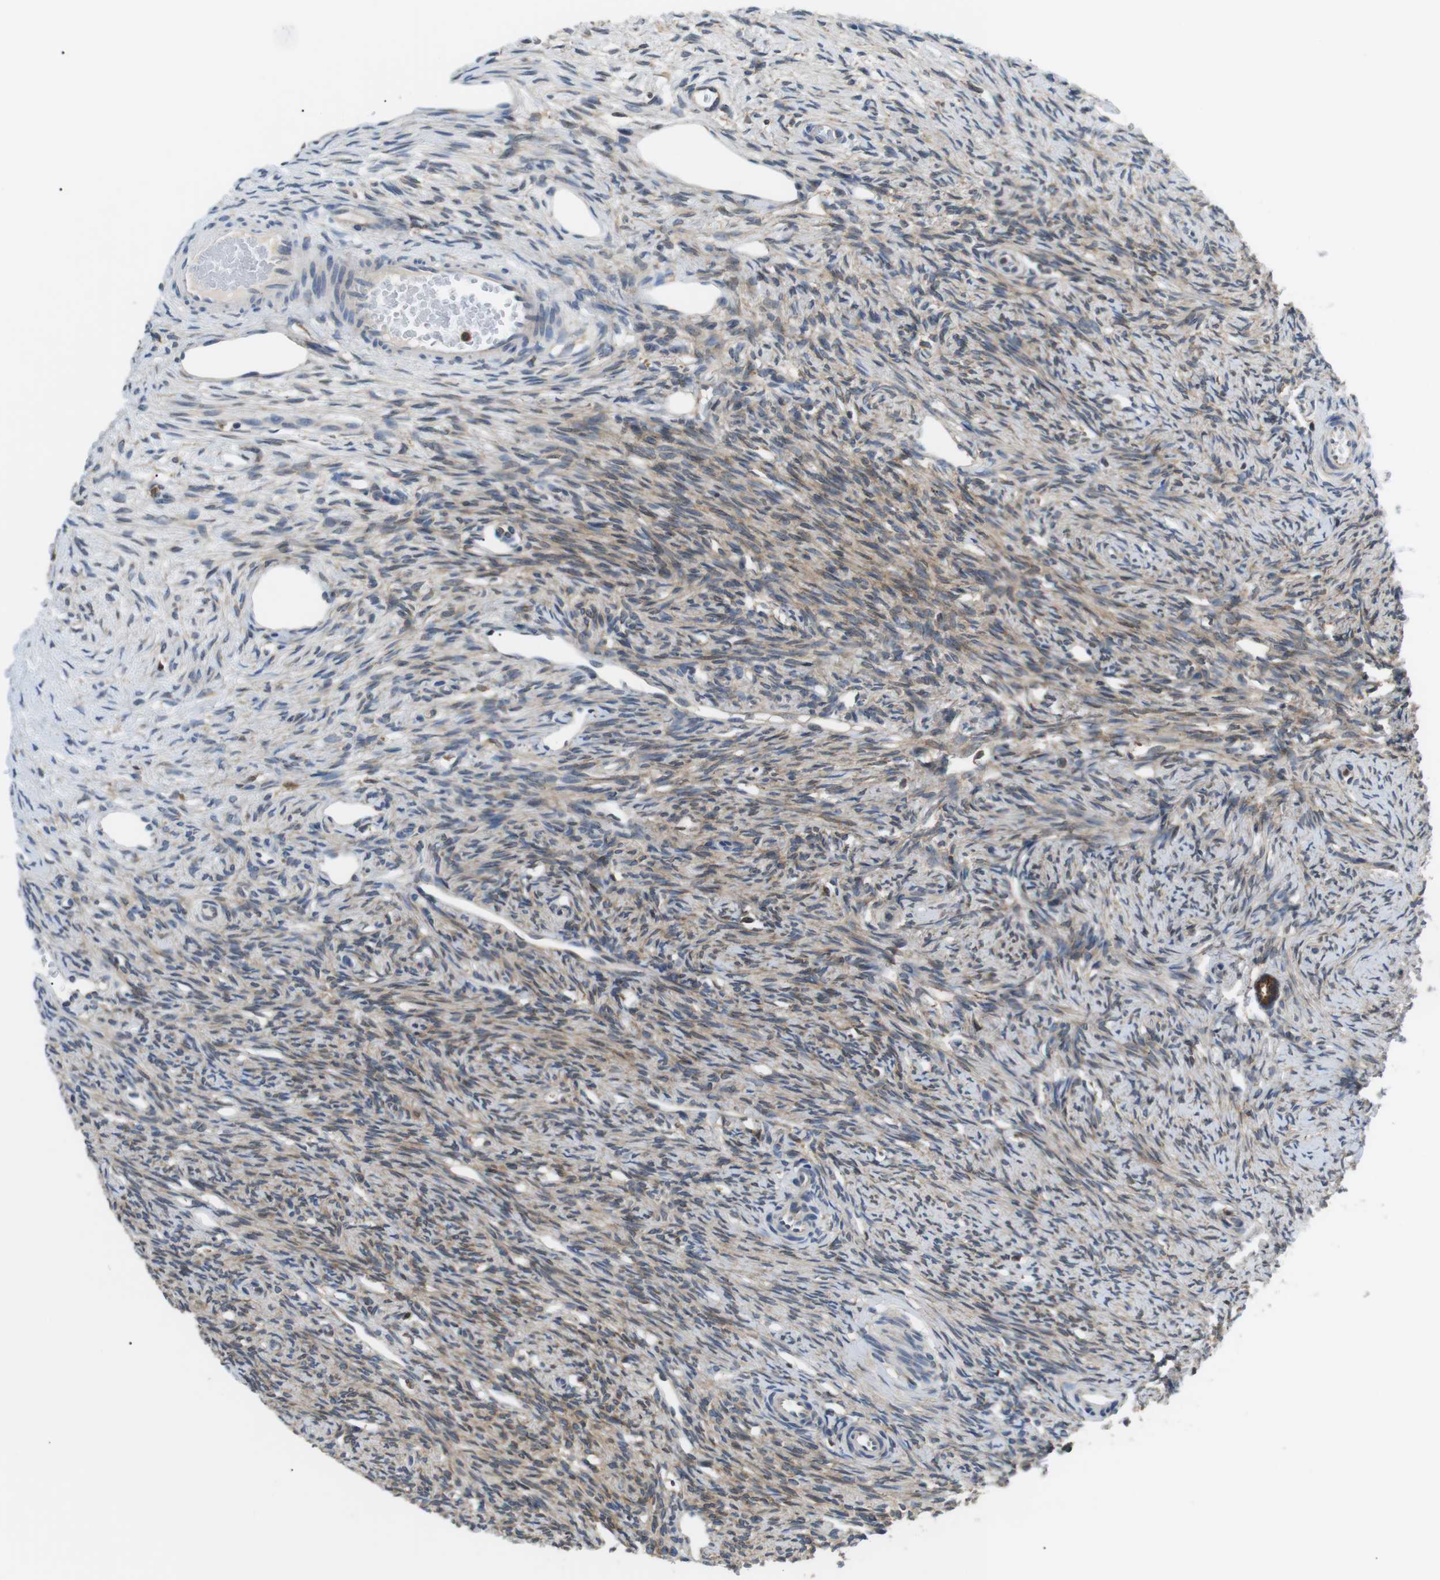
{"staining": {"intensity": "moderate", "quantity": "25%-75%", "location": "cytoplasmic/membranous"}, "tissue": "ovary", "cell_type": "Ovarian stroma cells", "image_type": "normal", "snomed": [{"axis": "morphology", "description": "Normal tissue, NOS"}, {"axis": "topography", "description": "Ovary"}], "caption": "Ovary stained with IHC demonstrates moderate cytoplasmic/membranous positivity in about 25%-75% of ovarian stroma cells.", "gene": "RAB9A", "patient": {"sex": "female", "age": 33}}